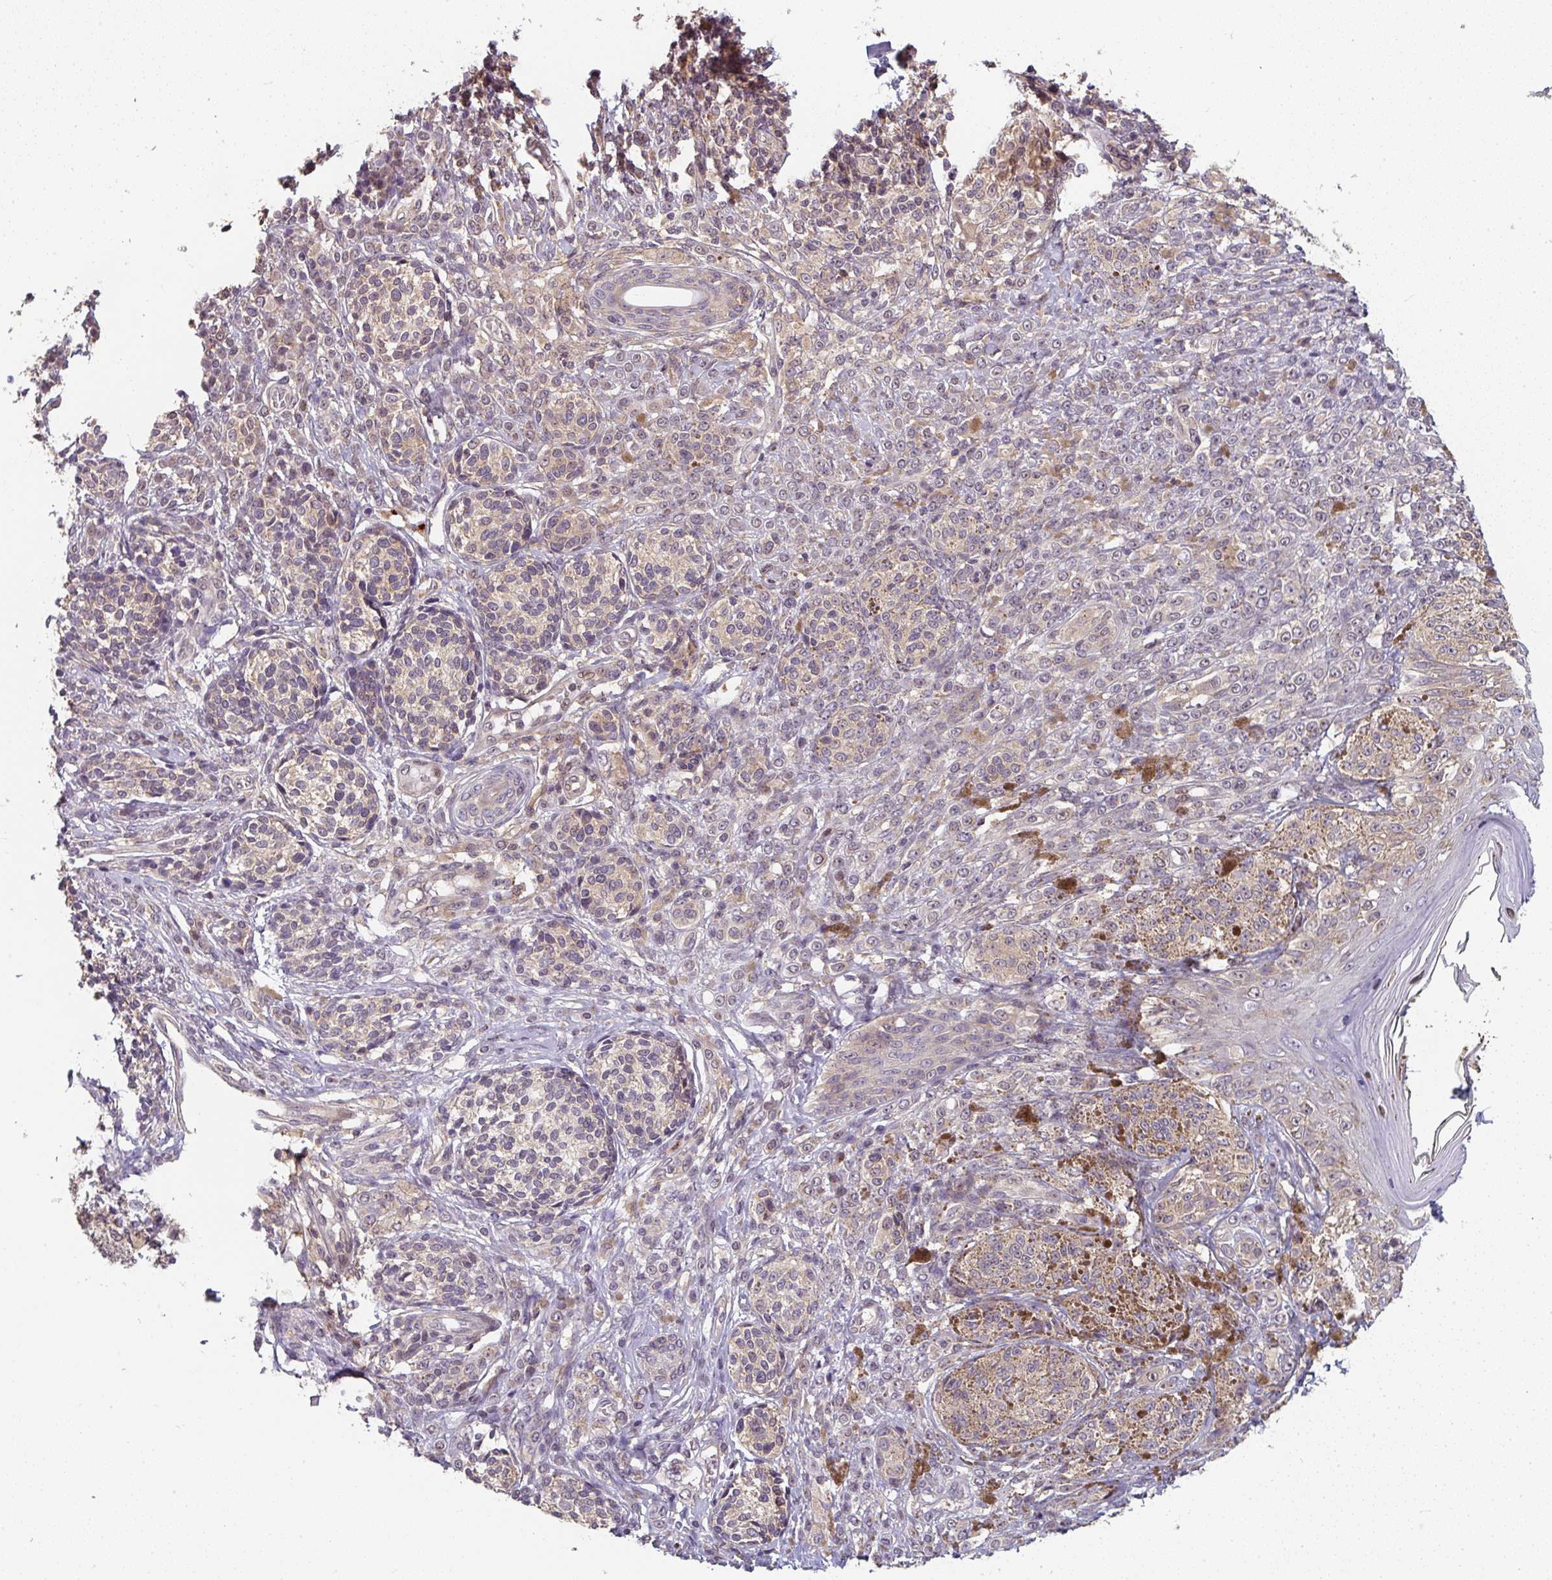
{"staining": {"intensity": "weak", "quantity": "<25%", "location": "cytoplasmic/membranous"}, "tissue": "melanoma", "cell_type": "Tumor cells", "image_type": "cancer", "snomed": [{"axis": "morphology", "description": "Malignant melanoma, NOS"}, {"axis": "topography", "description": "Skin"}], "caption": "This is an immunohistochemistry image of malignant melanoma. There is no expression in tumor cells.", "gene": "RANGRF", "patient": {"sex": "male", "age": 42}}